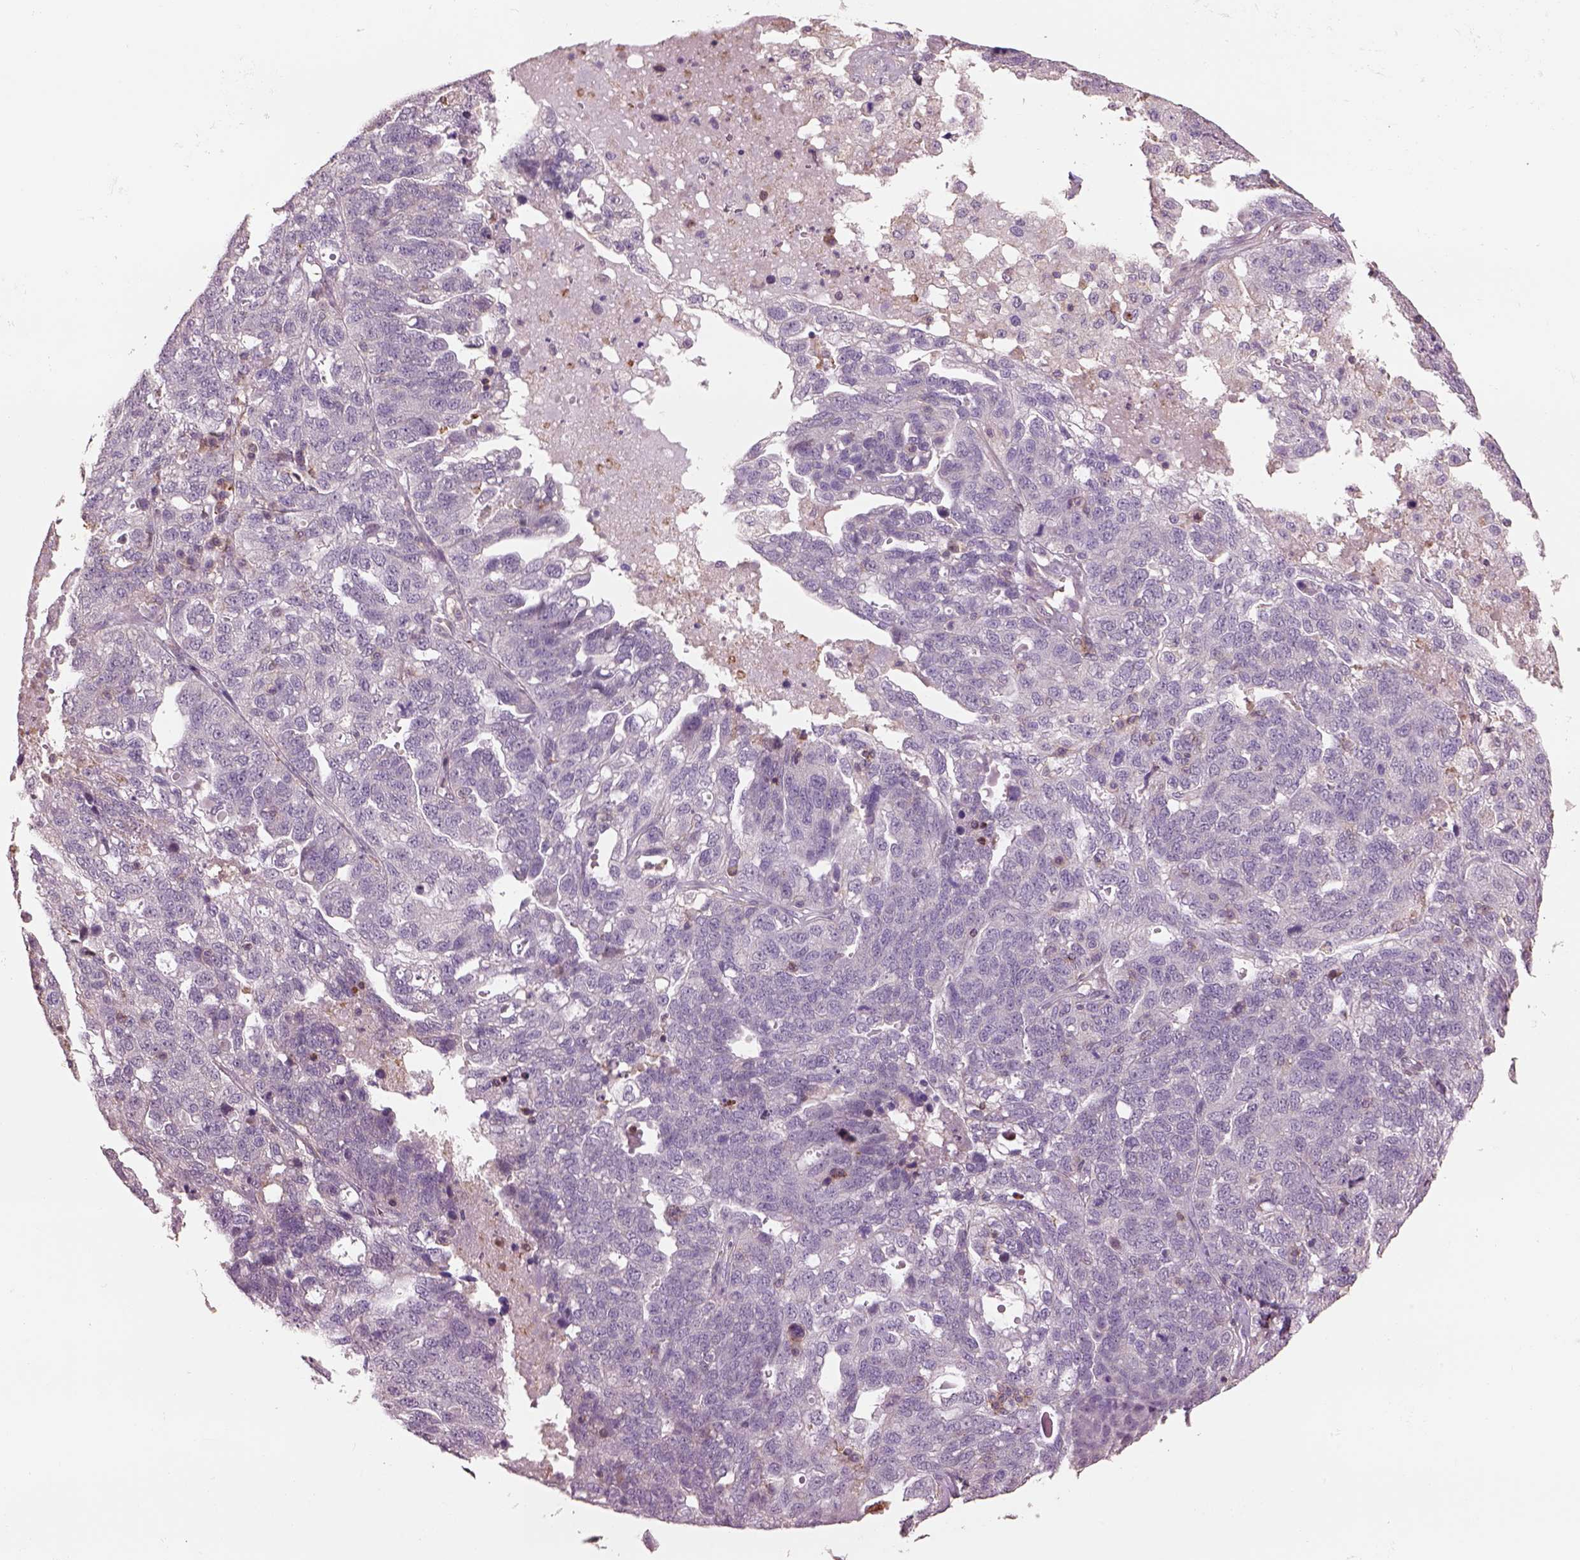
{"staining": {"intensity": "negative", "quantity": "none", "location": "none"}, "tissue": "ovarian cancer", "cell_type": "Tumor cells", "image_type": "cancer", "snomed": [{"axis": "morphology", "description": "Cystadenocarcinoma, serous, NOS"}, {"axis": "topography", "description": "Ovary"}], "caption": "Ovarian cancer (serous cystadenocarcinoma) stained for a protein using immunohistochemistry shows no staining tumor cells.", "gene": "LIN7A", "patient": {"sex": "female", "age": 71}}